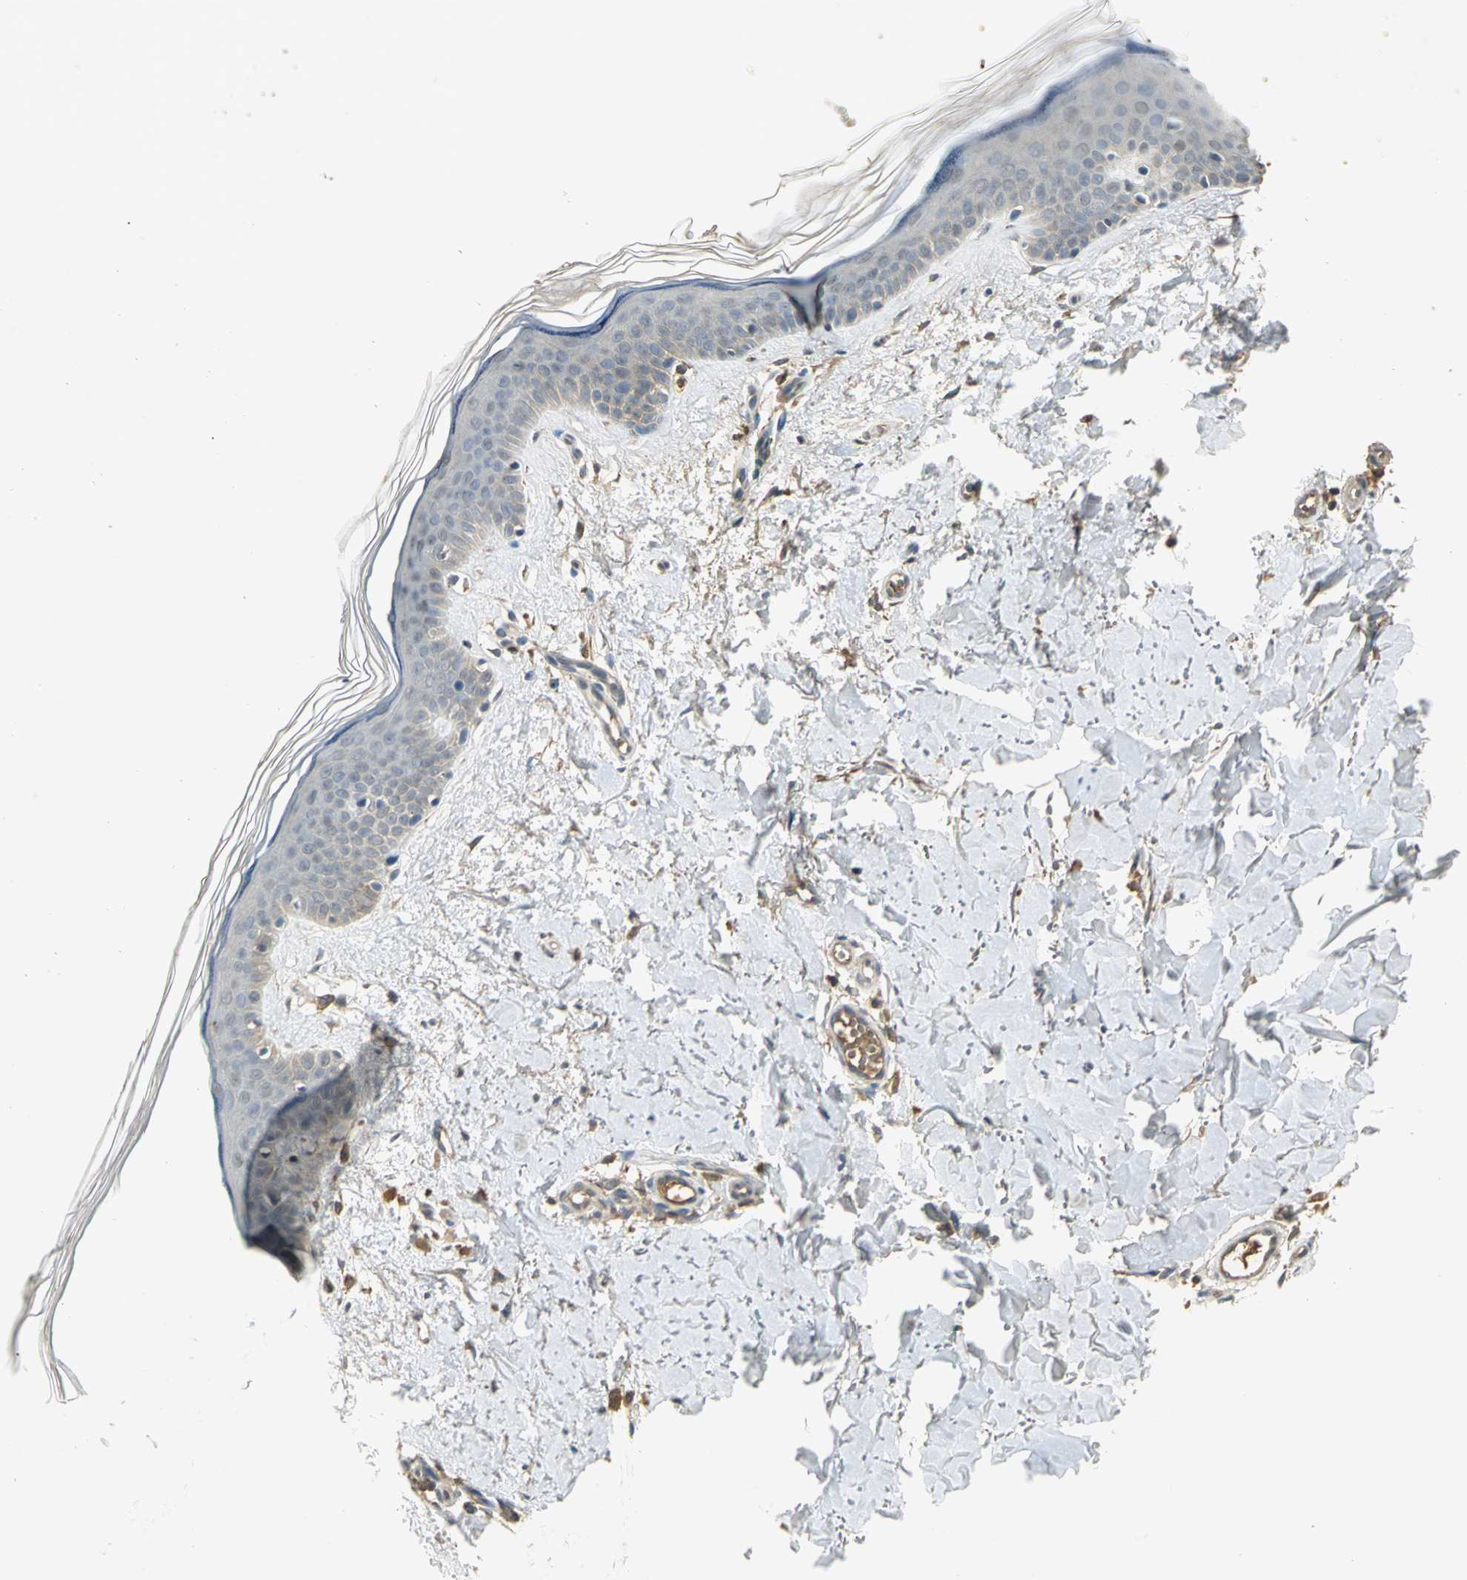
{"staining": {"intensity": "moderate", "quantity": ">75%", "location": "cytoplasmic/membranous"}, "tissue": "skin", "cell_type": "Fibroblasts", "image_type": "normal", "snomed": [{"axis": "morphology", "description": "Normal tissue, NOS"}, {"axis": "topography", "description": "Skin"}], "caption": "IHC of unremarkable skin demonstrates medium levels of moderate cytoplasmic/membranous positivity in about >75% of fibroblasts.", "gene": "KEAP1", "patient": {"sex": "female", "age": 56}}